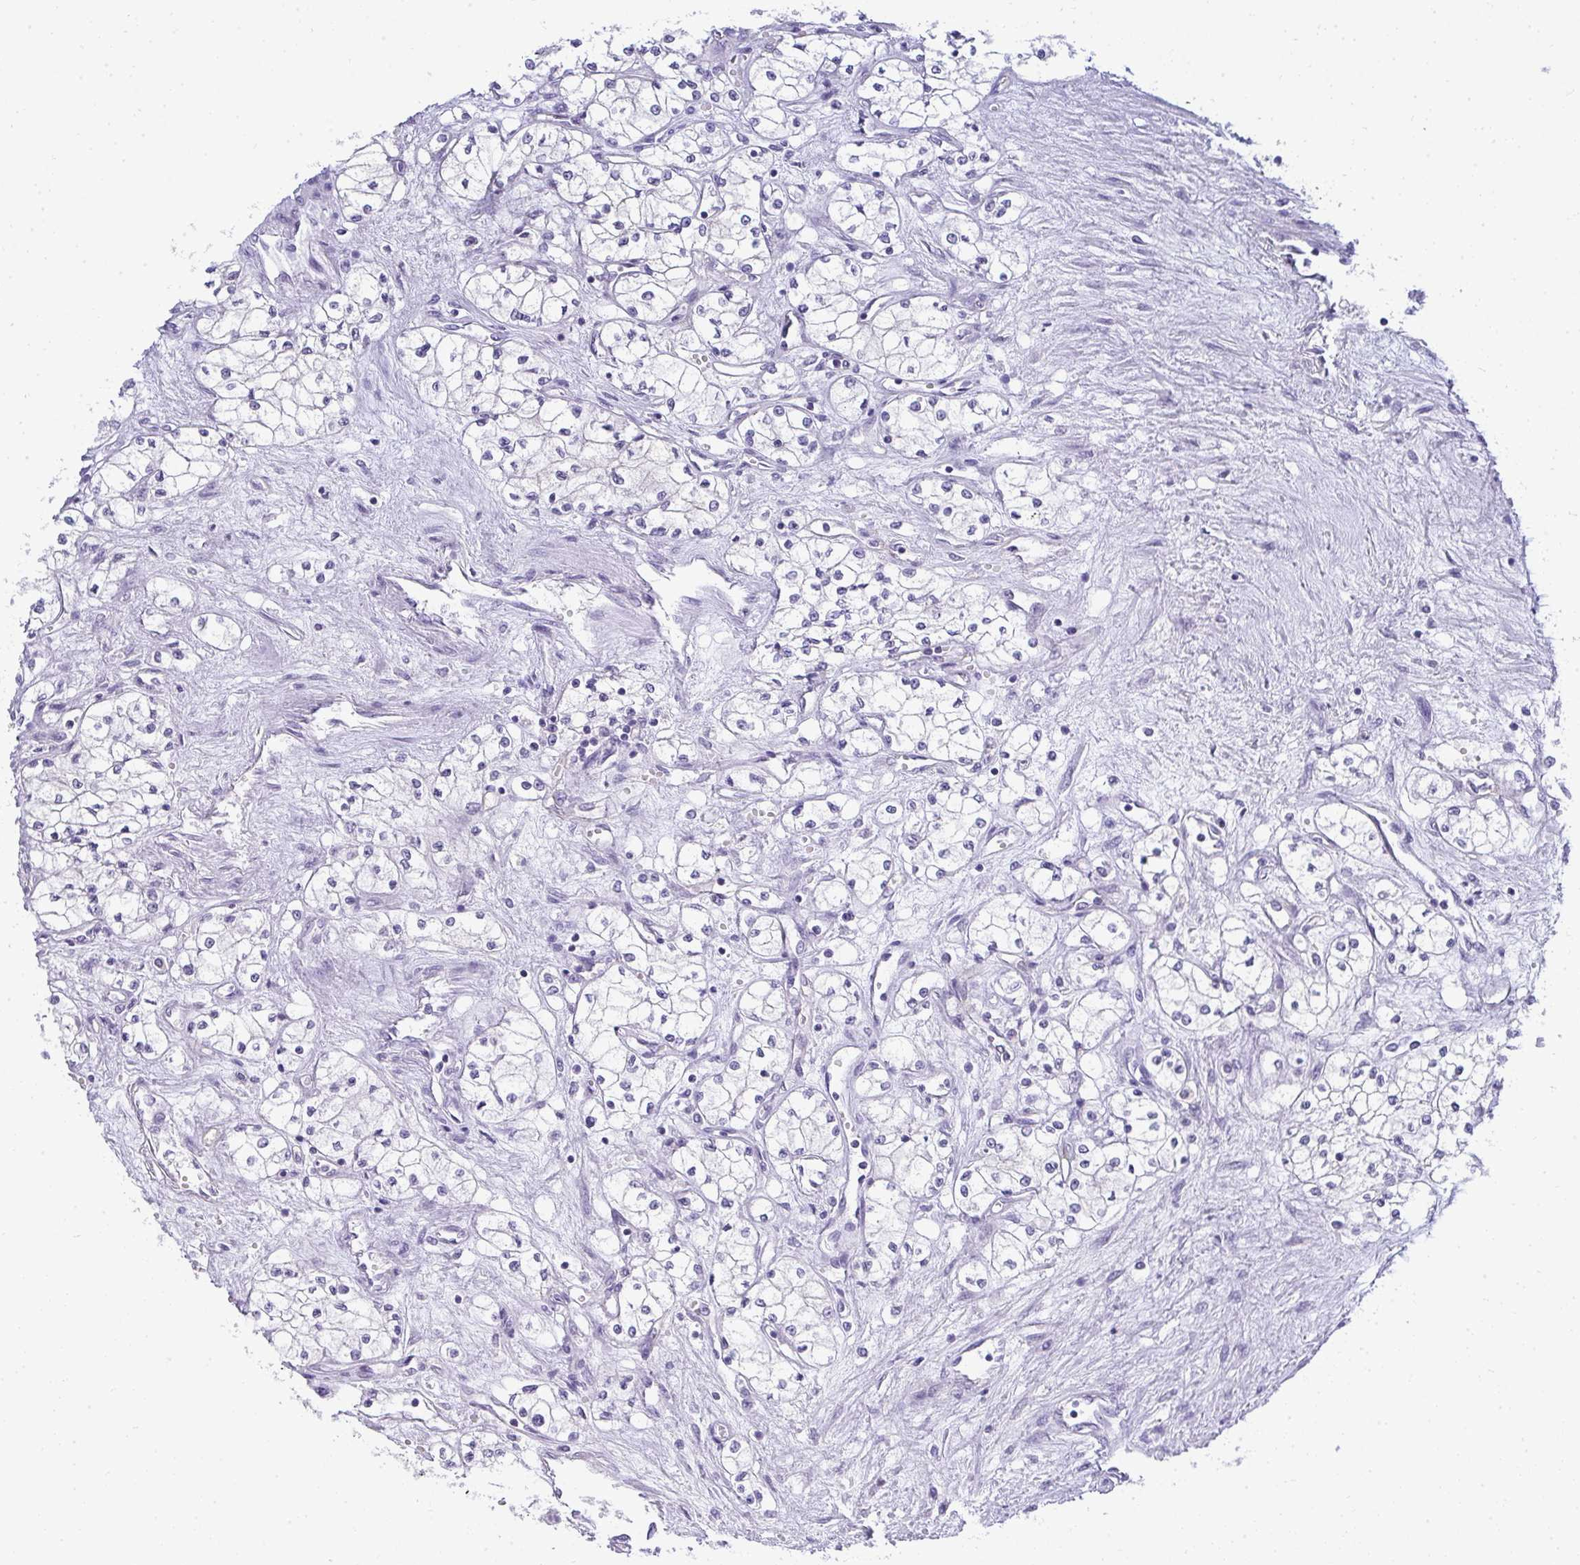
{"staining": {"intensity": "negative", "quantity": "none", "location": "none"}, "tissue": "renal cancer", "cell_type": "Tumor cells", "image_type": "cancer", "snomed": [{"axis": "morphology", "description": "Normal tissue, NOS"}, {"axis": "morphology", "description": "Adenocarcinoma, NOS"}, {"axis": "topography", "description": "Kidney"}], "caption": "The IHC photomicrograph has no significant staining in tumor cells of adenocarcinoma (renal) tissue.", "gene": "TMEM82", "patient": {"sex": "male", "age": 59}}